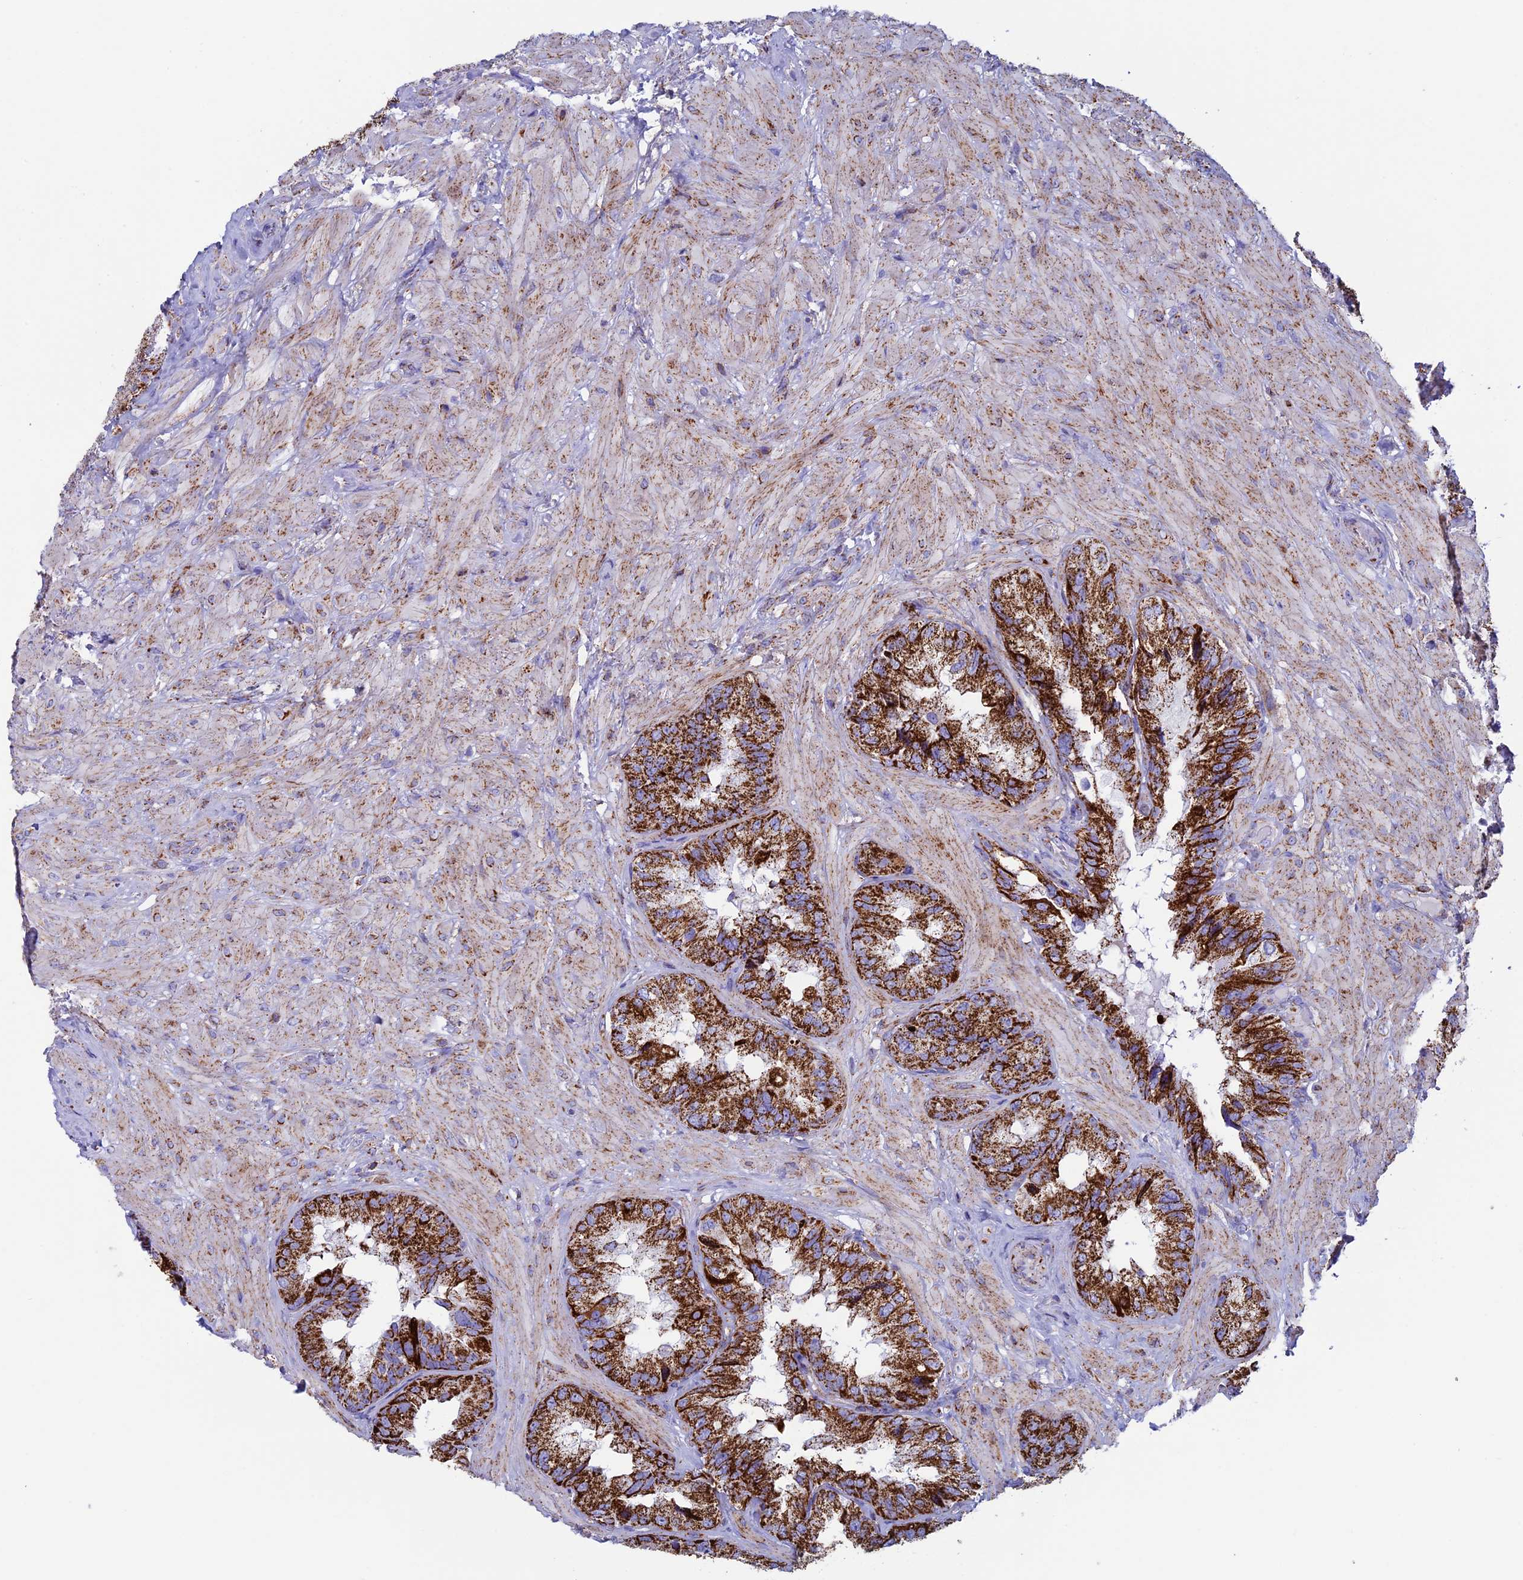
{"staining": {"intensity": "strong", "quantity": ">75%", "location": "cytoplasmic/membranous"}, "tissue": "seminal vesicle", "cell_type": "Glandular cells", "image_type": "normal", "snomed": [{"axis": "morphology", "description": "Normal tissue, NOS"}, {"axis": "topography", "description": "Seminal veicle"}, {"axis": "topography", "description": "Peripheral nerve tissue"}], "caption": "Brown immunohistochemical staining in unremarkable human seminal vesicle exhibits strong cytoplasmic/membranous expression in about >75% of glandular cells. The protein of interest is shown in brown color, while the nuclei are stained blue.", "gene": "UQCRFS1", "patient": {"sex": "male", "age": 67}}